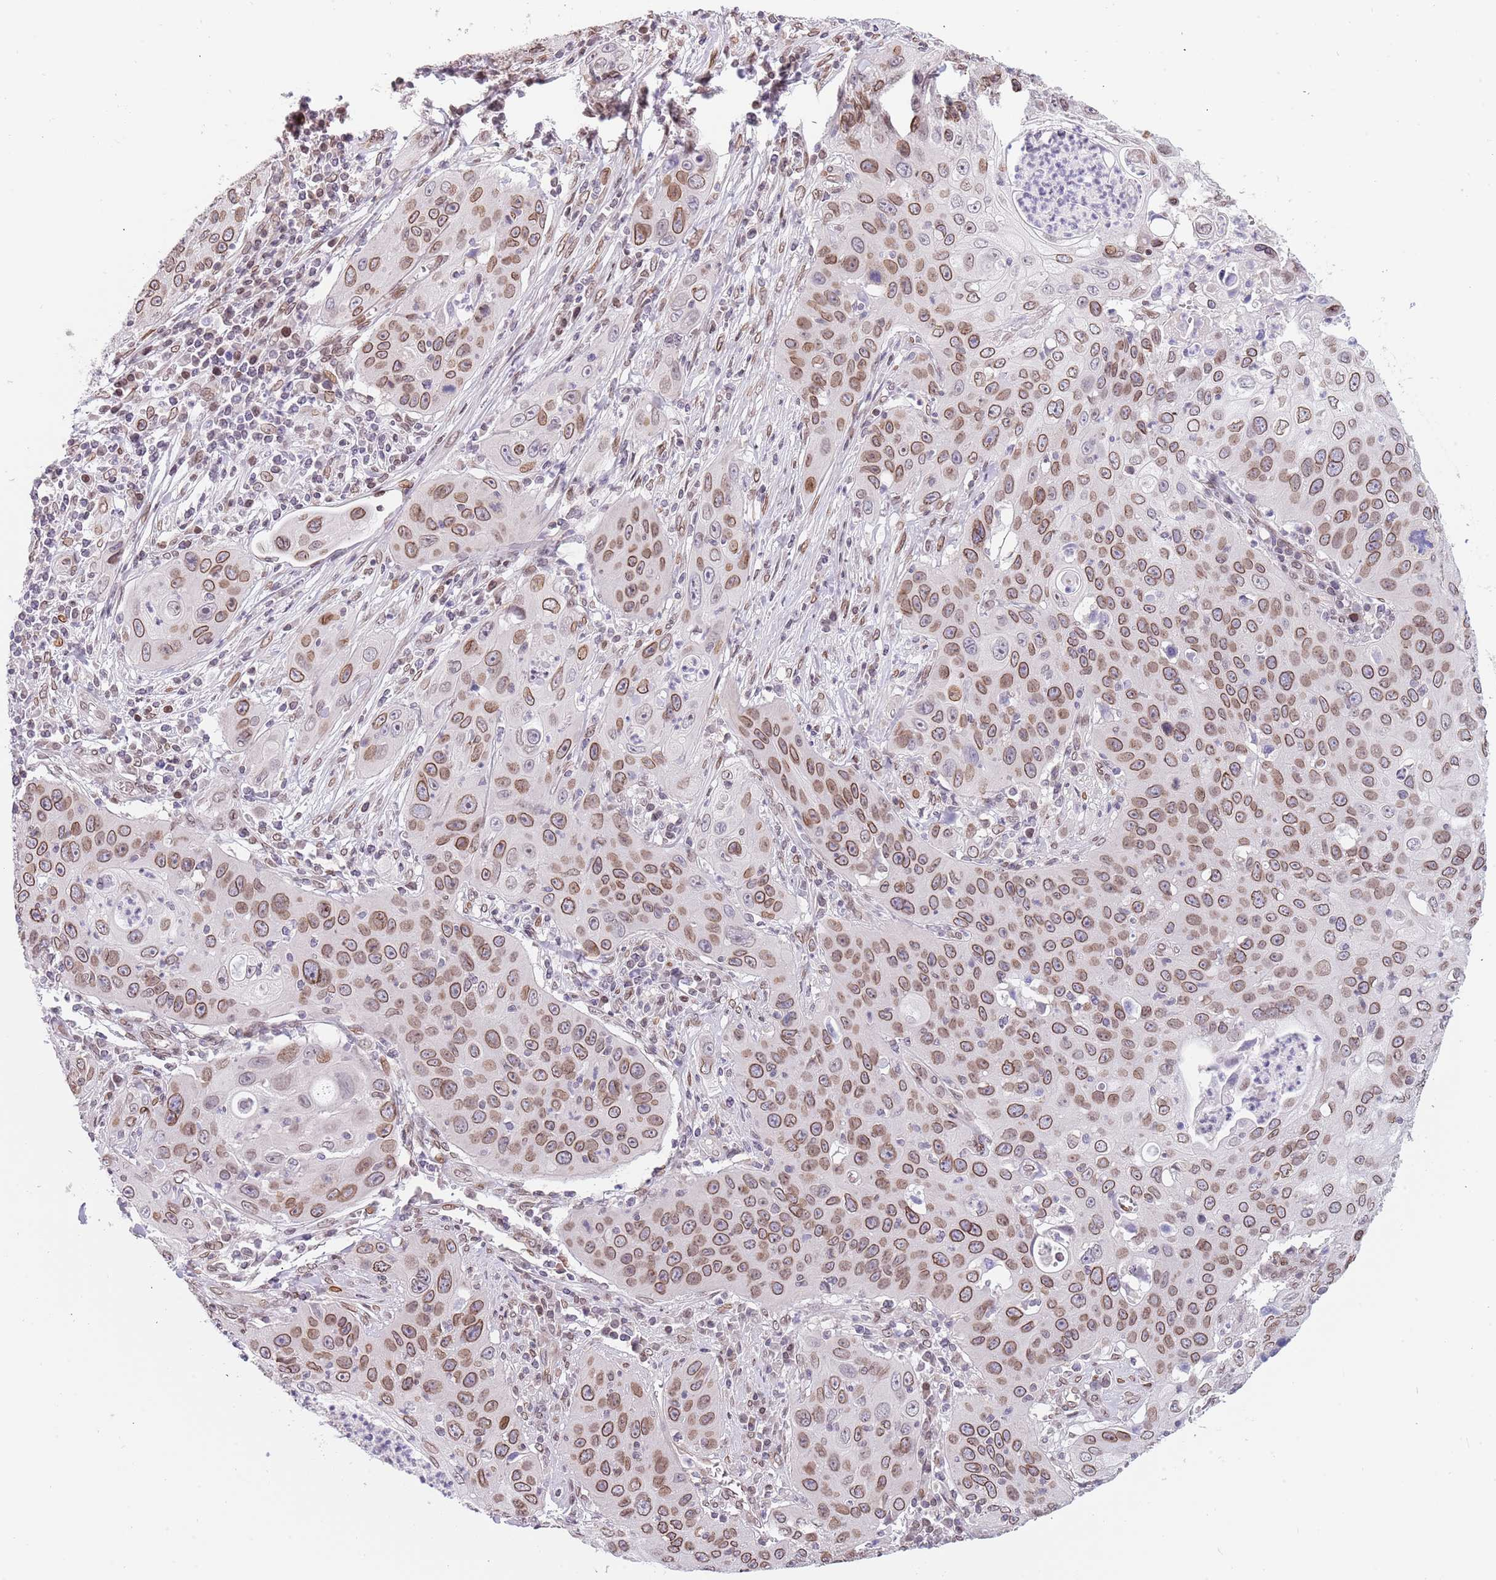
{"staining": {"intensity": "moderate", "quantity": ">75%", "location": "cytoplasmic/membranous,nuclear"}, "tissue": "cervical cancer", "cell_type": "Tumor cells", "image_type": "cancer", "snomed": [{"axis": "morphology", "description": "Squamous cell carcinoma, NOS"}, {"axis": "topography", "description": "Cervix"}], "caption": "DAB immunohistochemical staining of human squamous cell carcinoma (cervical) displays moderate cytoplasmic/membranous and nuclear protein staining in about >75% of tumor cells.", "gene": "KLHDC2", "patient": {"sex": "female", "age": 36}}